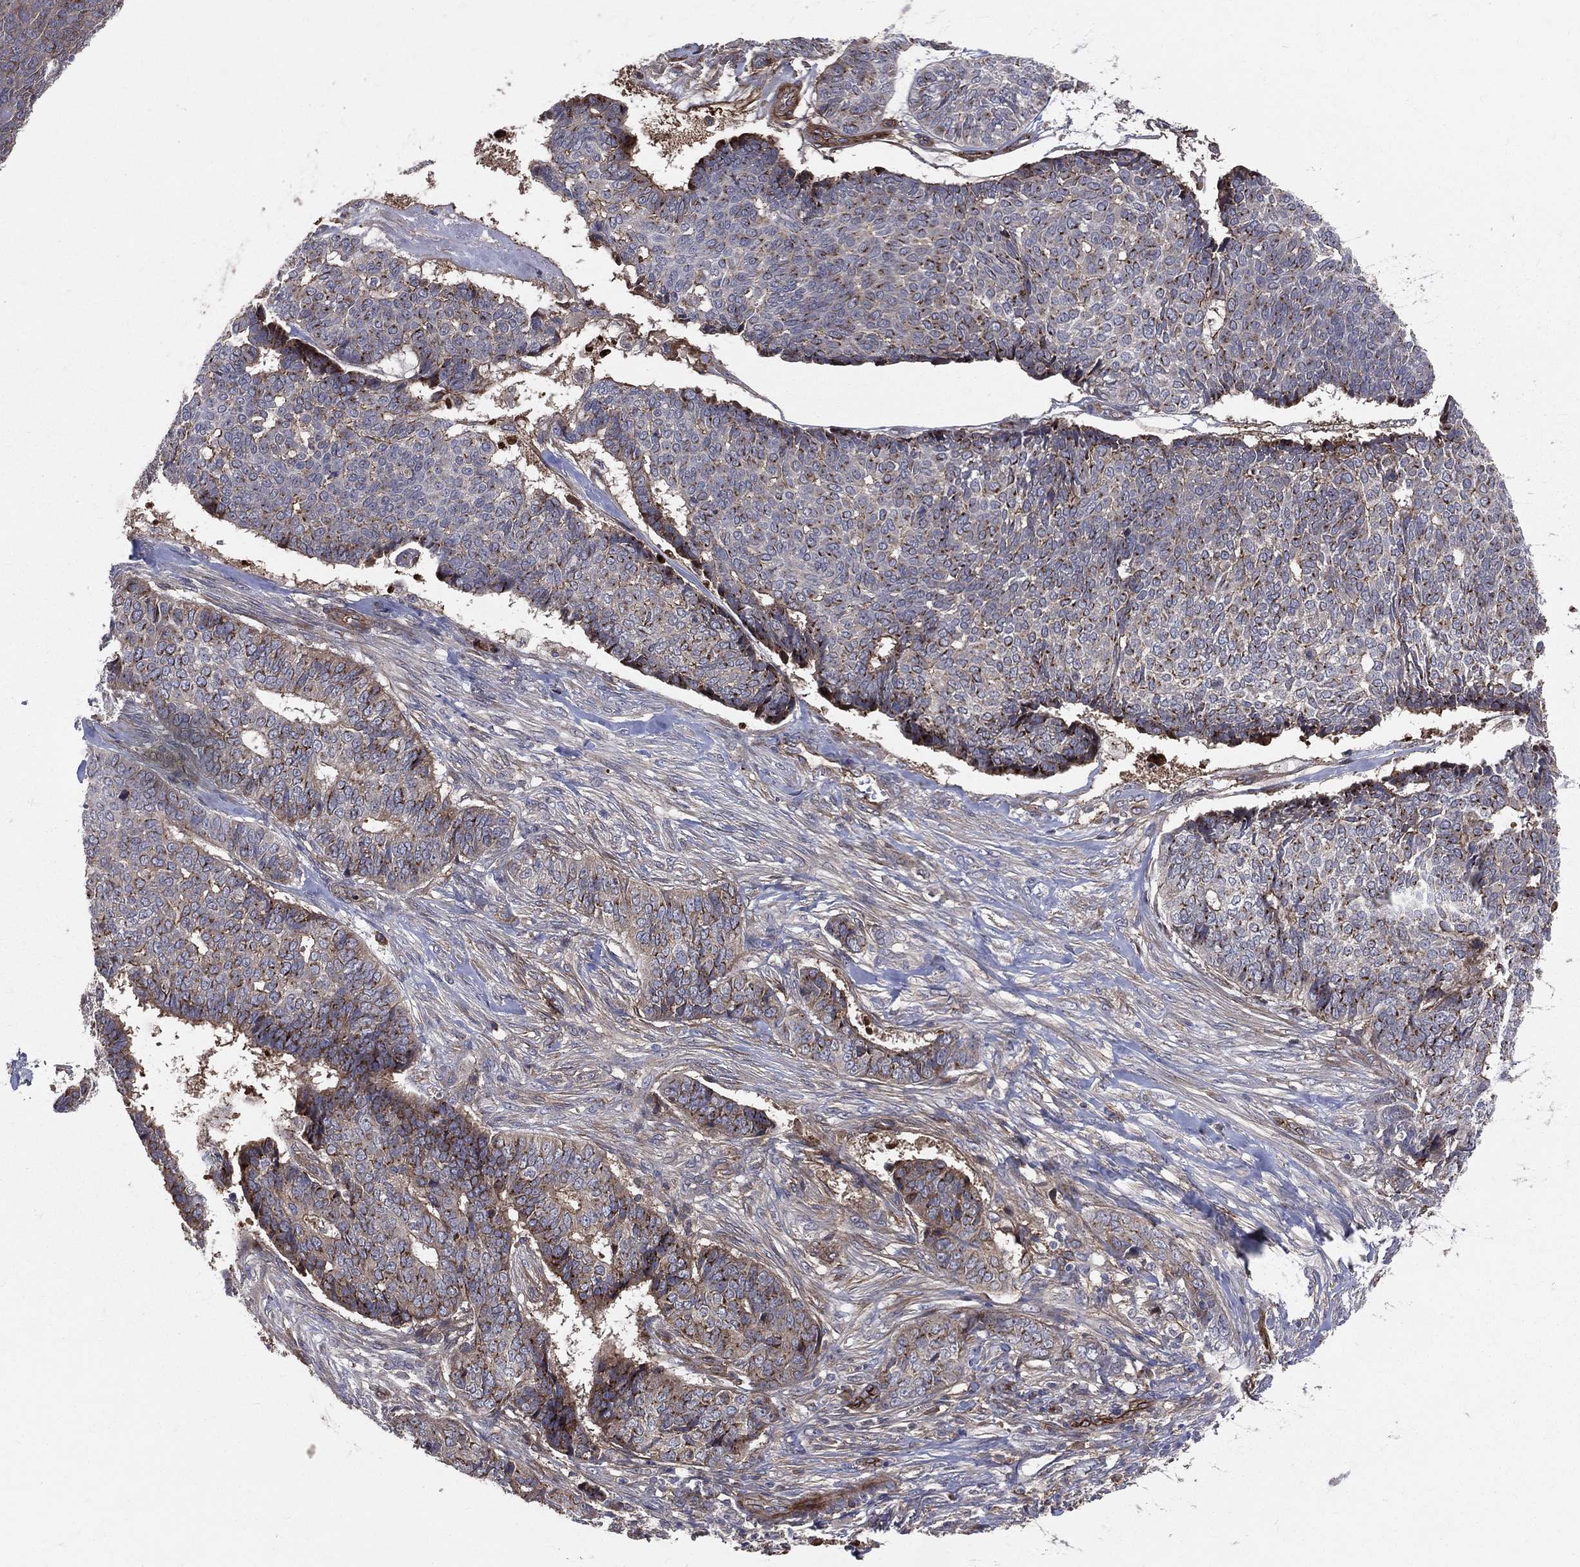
{"staining": {"intensity": "strong", "quantity": "<25%", "location": "cytoplasmic/membranous"}, "tissue": "skin cancer", "cell_type": "Tumor cells", "image_type": "cancer", "snomed": [{"axis": "morphology", "description": "Basal cell carcinoma"}, {"axis": "topography", "description": "Skin"}], "caption": "A histopathology image of skin cancer (basal cell carcinoma) stained for a protein exhibits strong cytoplasmic/membranous brown staining in tumor cells.", "gene": "ENTPD1", "patient": {"sex": "male", "age": 86}}